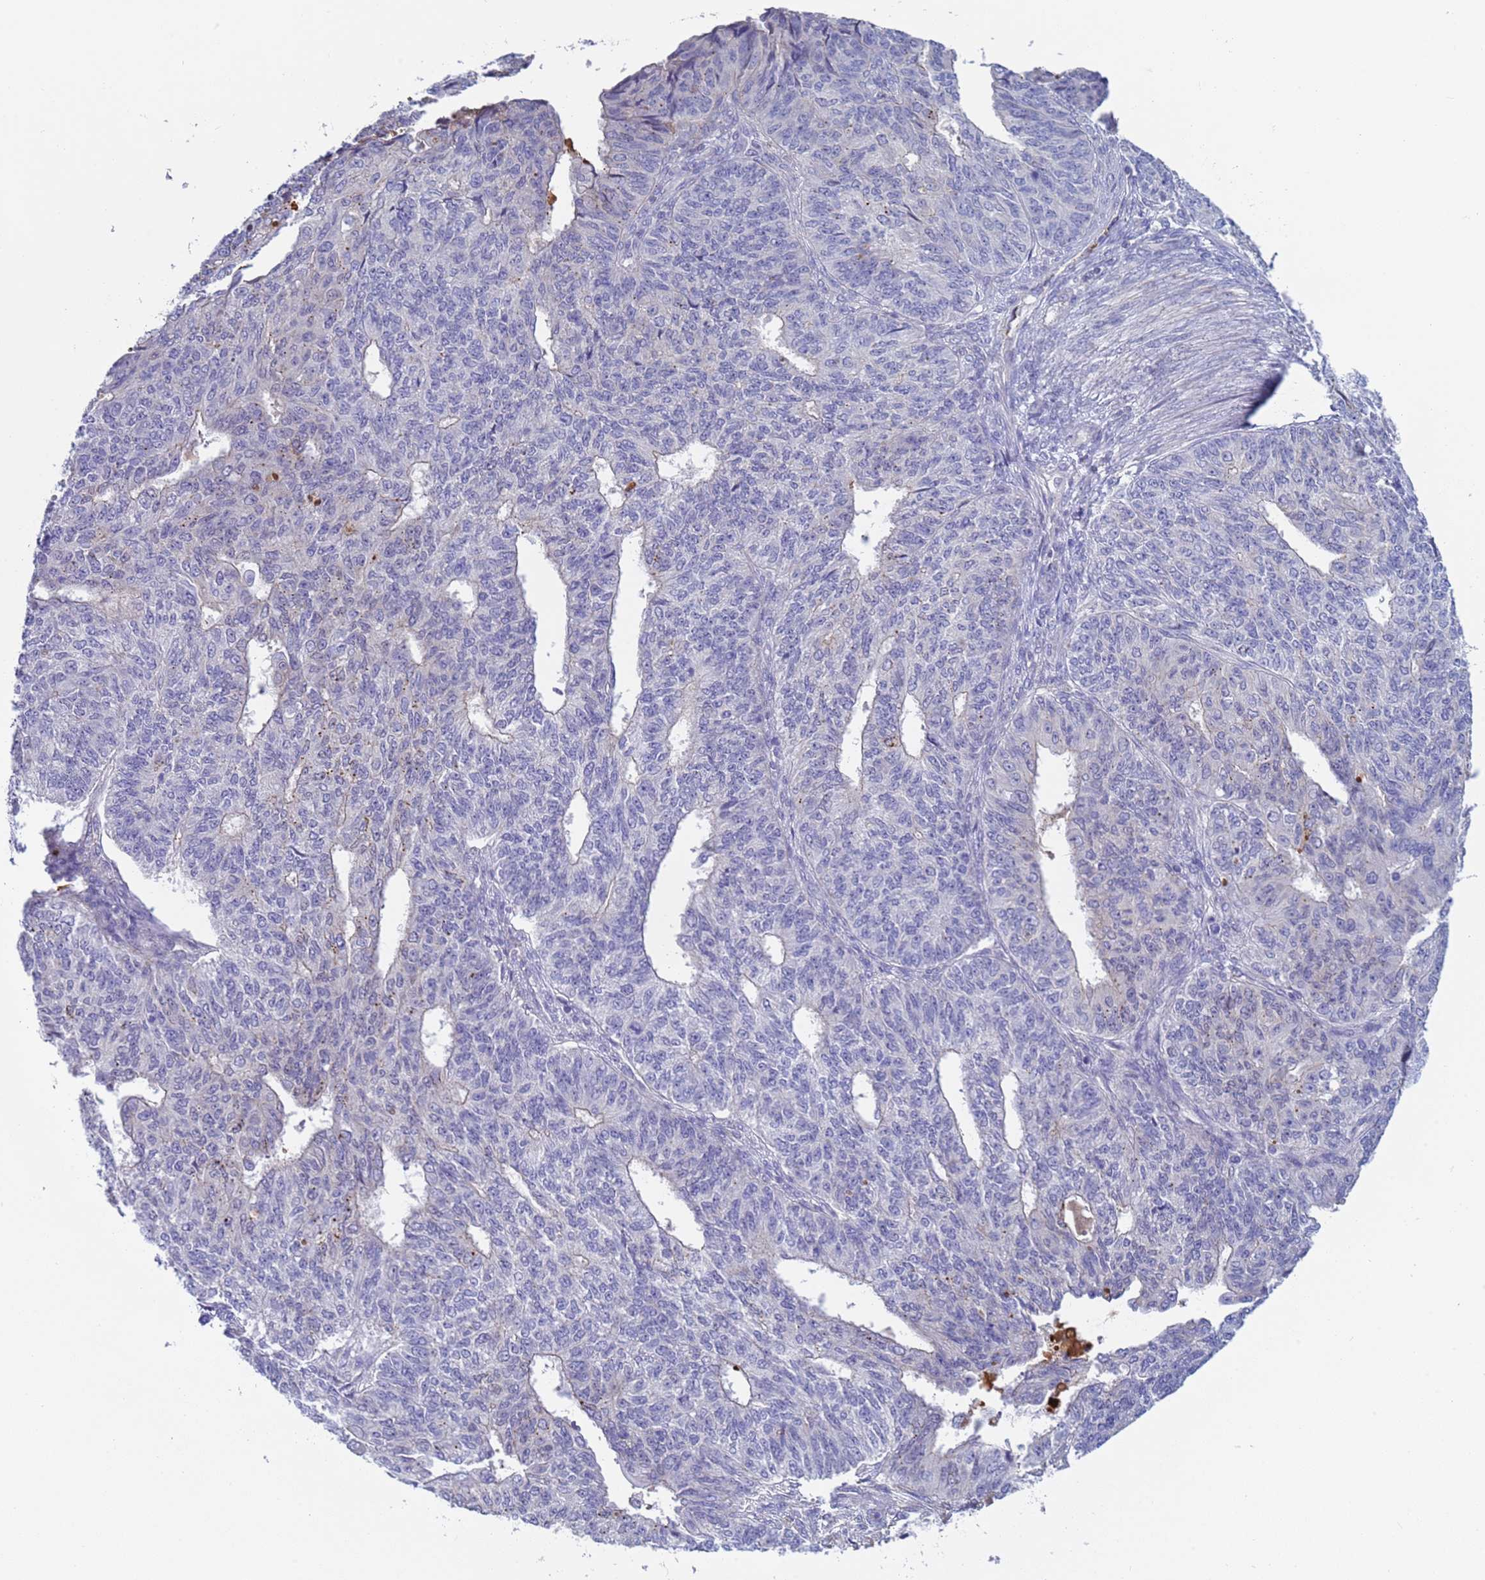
{"staining": {"intensity": "negative", "quantity": "none", "location": "none"}, "tissue": "endometrial cancer", "cell_type": "Tumor cells", "image_type": "cancer", "snomed": [{"axis": "morphology", "description": "Adenocarcinoma, NOS"}, {"axis": "topography", "description": "Endometrium"}], "caption": "Tumor cells show no significant expression in endometrial cancer.", "gene": "C4orf46", "patient": {"sex": "female", "age": 32}}